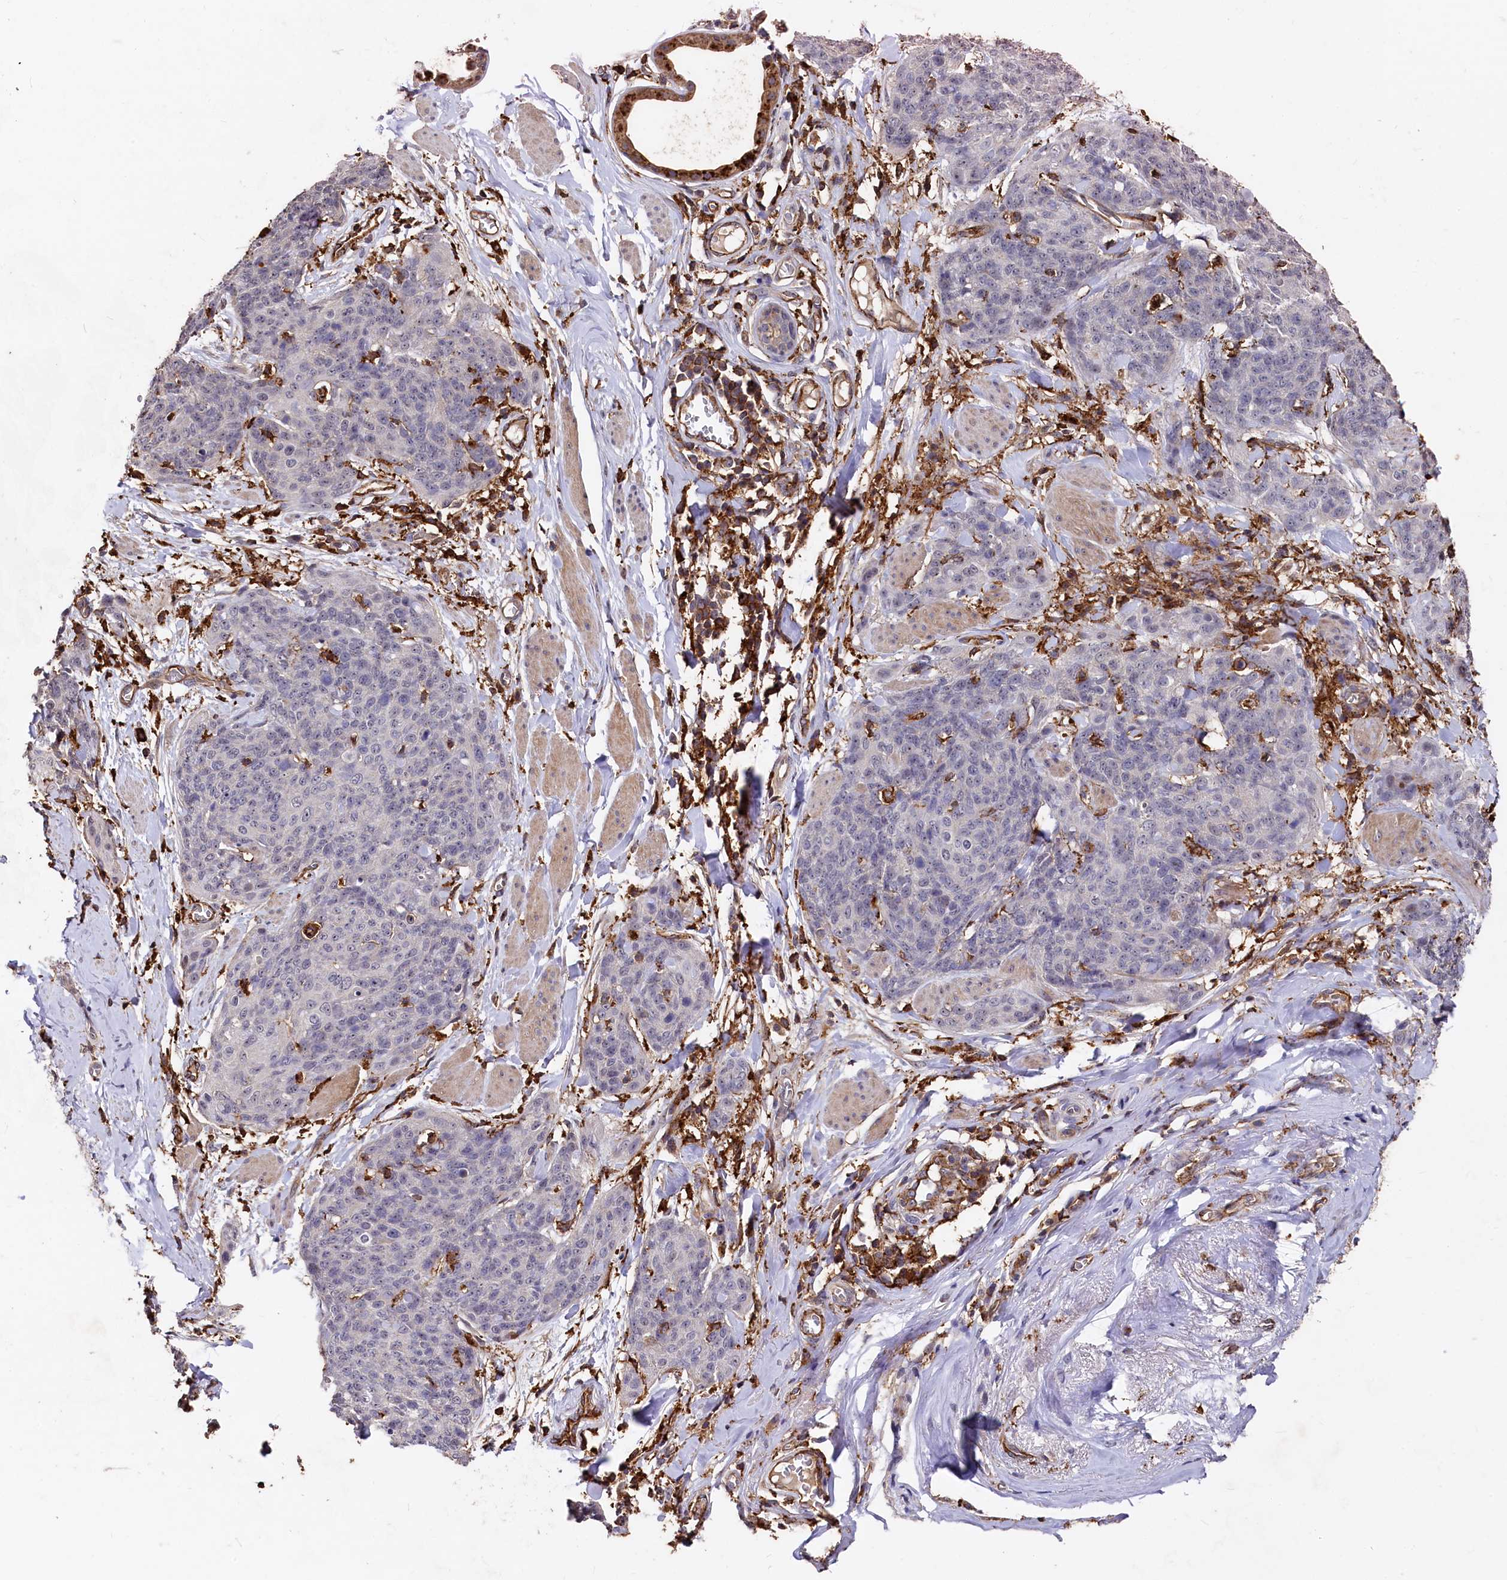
{"staining": {"intensity": "negative", "quantity": "none", "location": "none"}, "tissue": "skin cancer", "cell_type": "Tumor cells", "image_type": "cancer", "snomed": [{"axis": "morphology", "description": "Squamous cell carcinoma, NOS"}, {"axis": "topography", "description": "Skin"}, {"axis": "topography", "description": "Vulva"}], "caption": "High power microscopy photomicrograph of an immunohistochemistry (IHC) histopathology image of squamous cell carcinoma (skin), revealing no significant expression in tumor cells.", "gene": "PLEKHO2", "patient": {"sex": "female", "age": 85}}